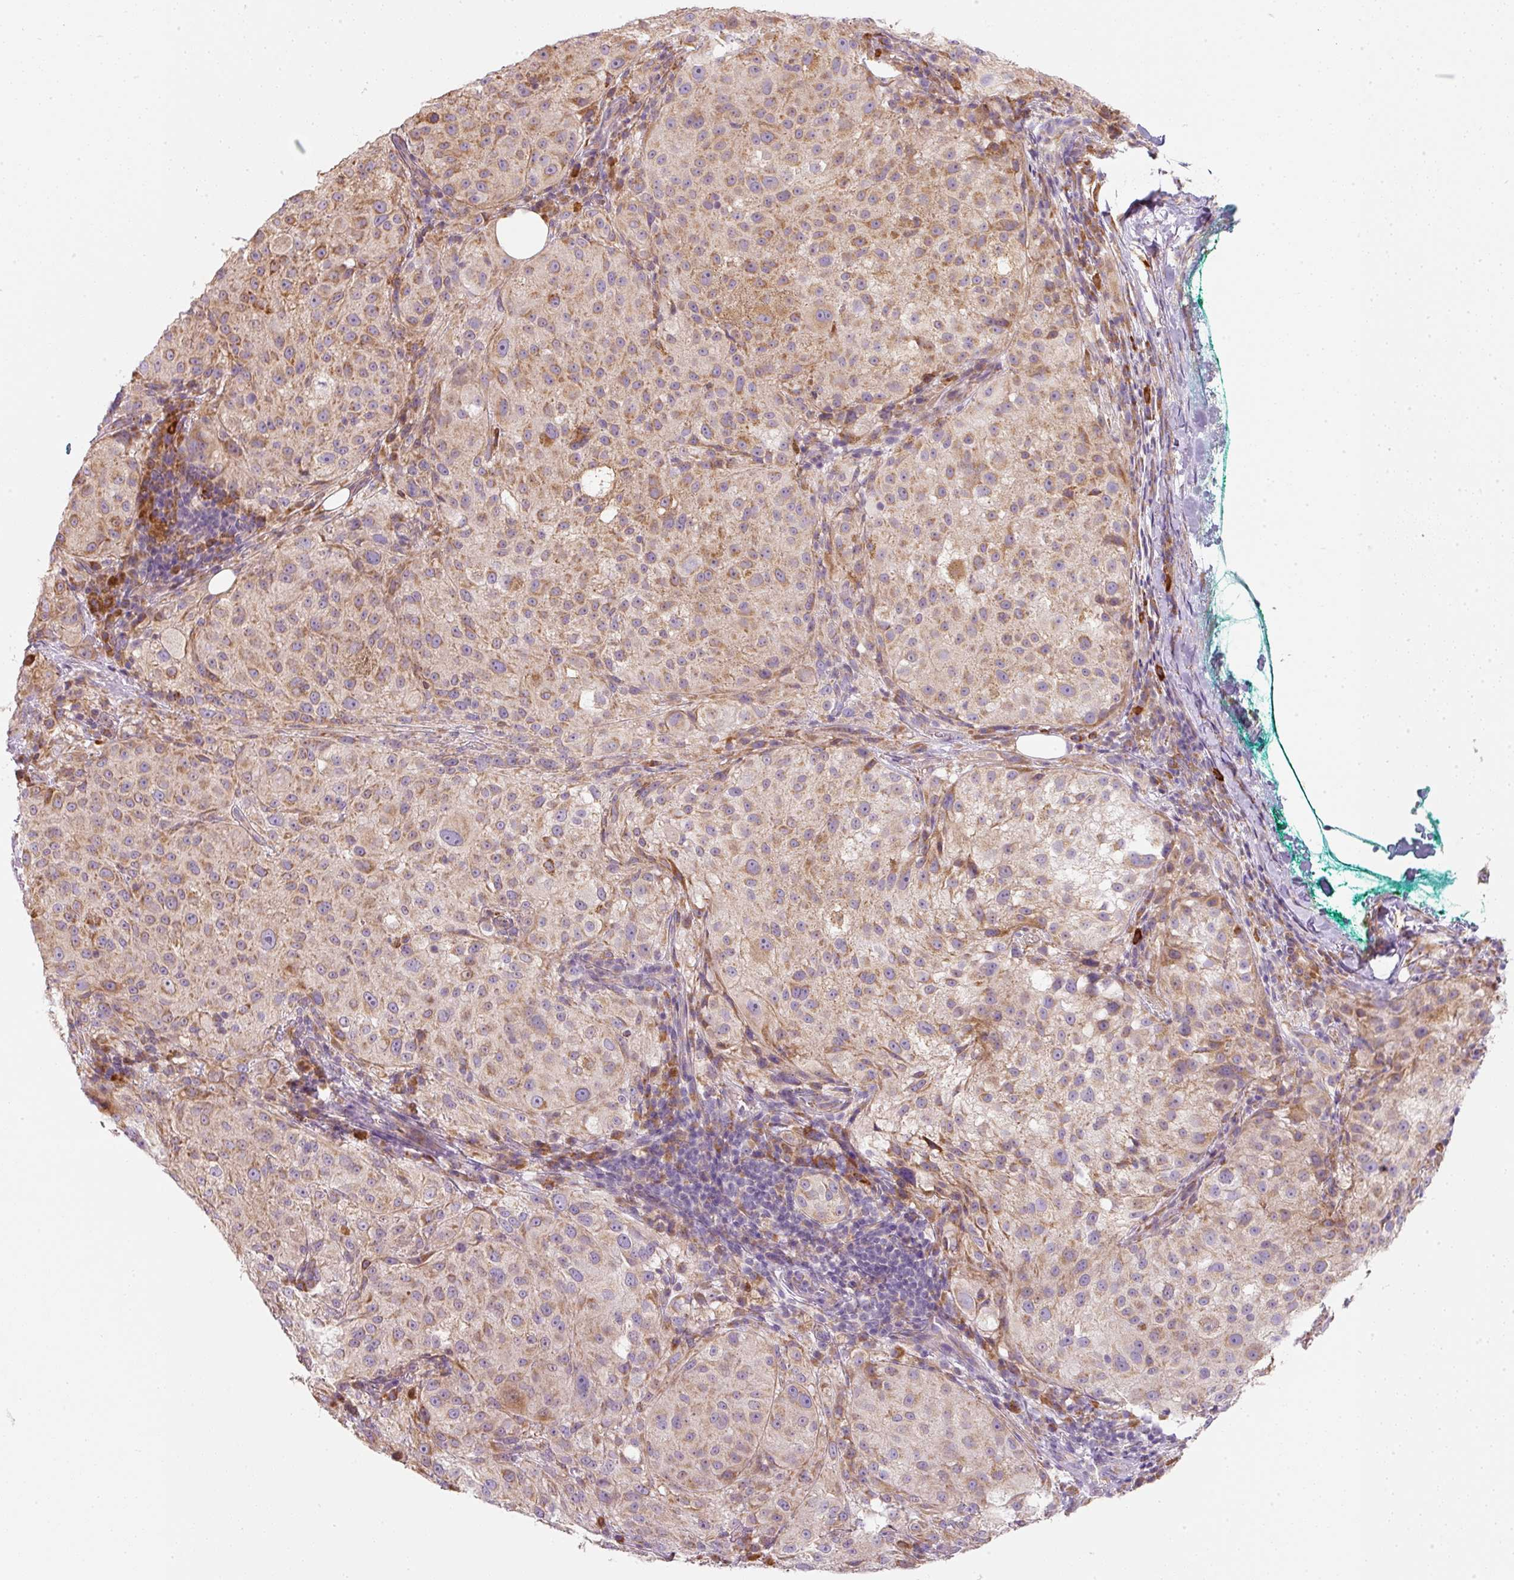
{"staining": {"intensity": "moderate", "quantity": ">75%", "location": "cytoplasmic/membranous"}, "tissue": "melanoma", "cell_type": "Tumor cells", "image_type": "cancer", "snomed": [{"axis": "morphology", "description": "Necrosis, NOS"}, {"axis": "morphology", "description": "Malignant melanoma, NOS"}, {"axis": "topography", "description": "Skin"}], "caption": "Protein staining of malignant melanoma tissue demonstrates moderate cytoplasmic/membranous expression in approximately >75% of tumor cells.", "gene": "MORN4", "patient": {"sex": "female", "age": 87}}